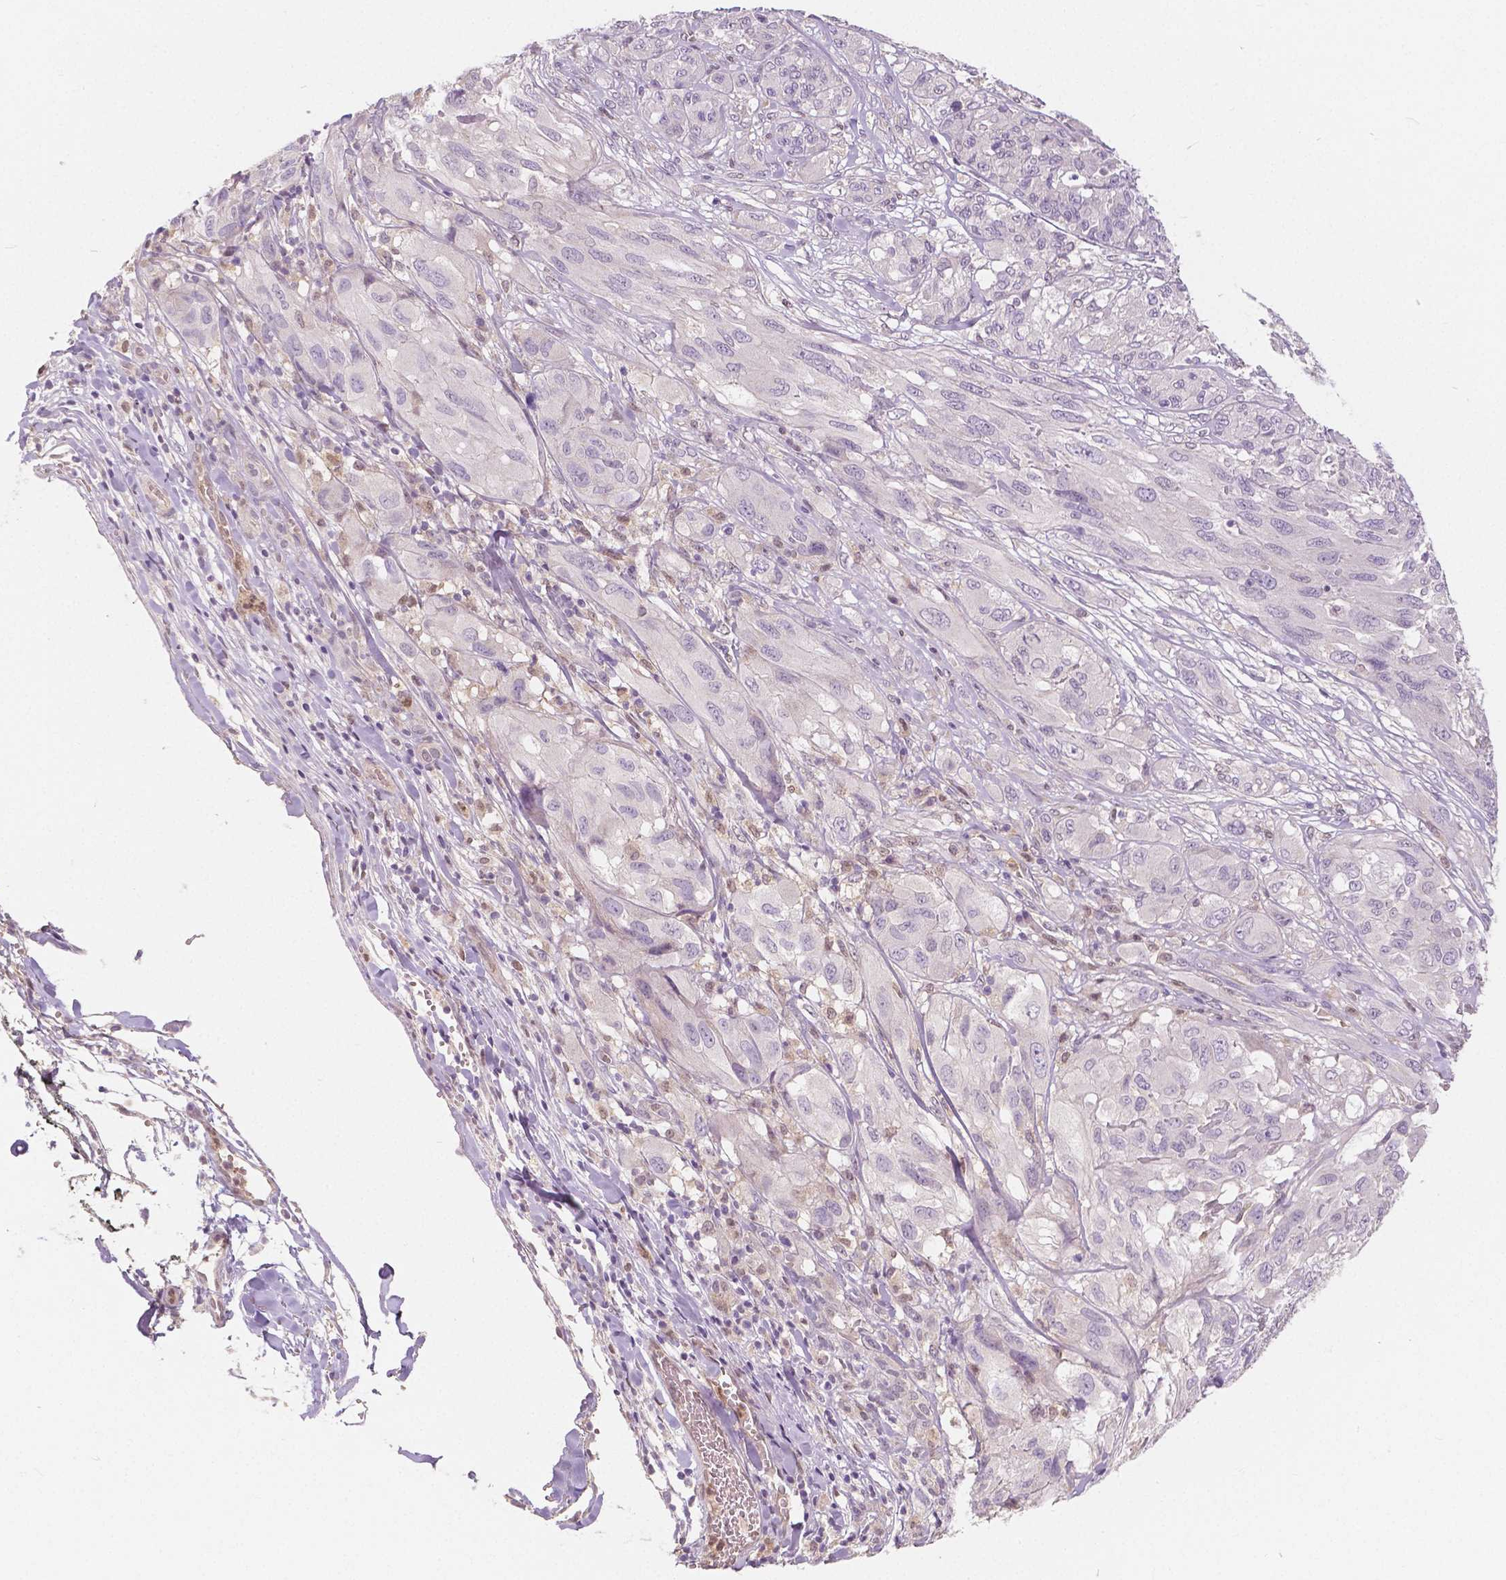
{"staining": {"intensity": "negative", "quantity": "none", "location": "none"}, "tissue": "melanoma", "cell_type": "Tumor cells", "image_type": "cancer", "snomed": [{"axis": "morphology", "description": "Malignant melanoma, NOS"}, {"axis": "topography", "description": "Skin"}], "caption": "Tumor cells are negative for brown protein staining in melanoma.", "gene": "NAPRT", "patient": {"sex": "female", "age": 91}}